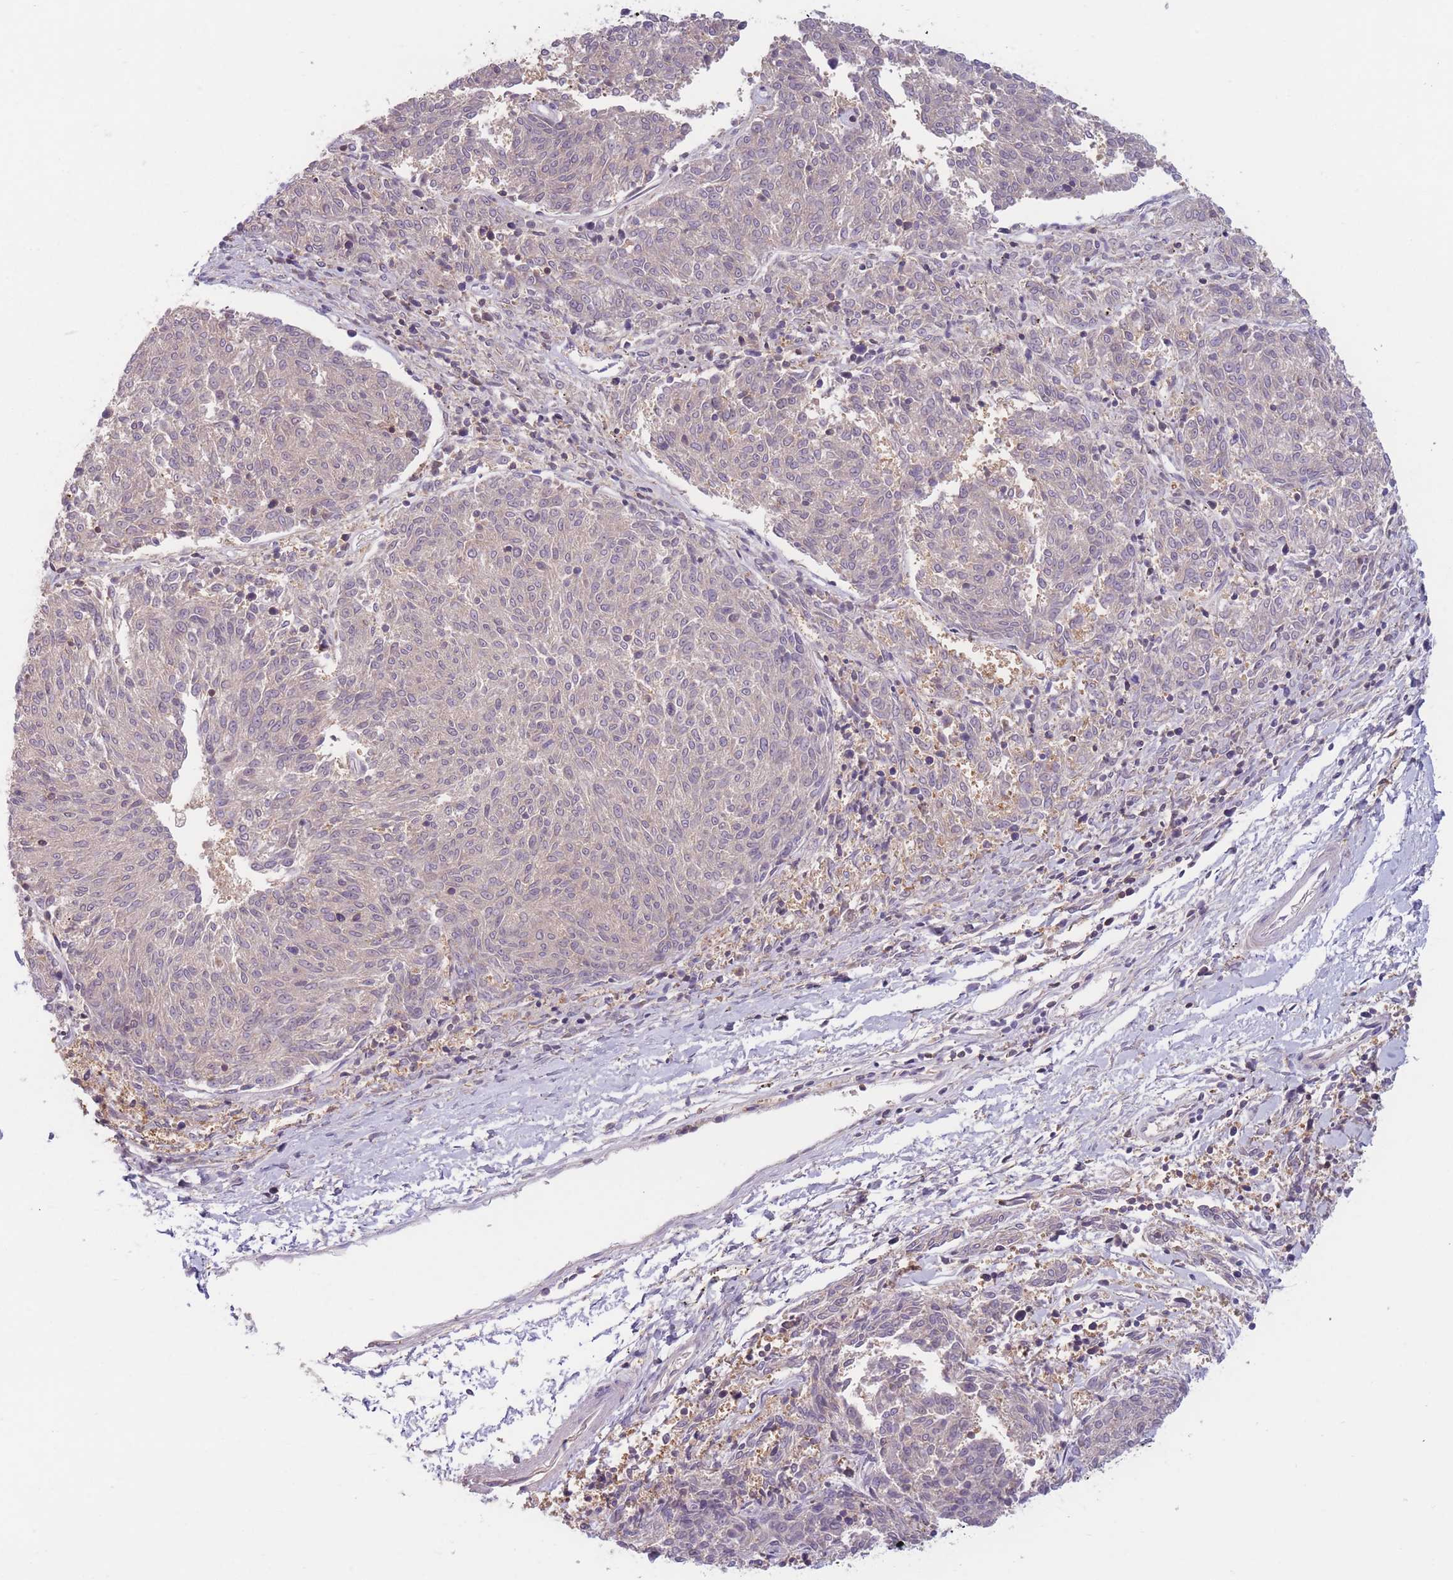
{"staining": {"intensity": "negative", "quantity": "none", "location": "none"}, "tissue": "melanoma", "cell_type": "Tumor cells", "image_type": "cancer", "snomed": [{"axis": "morphology", "description": "Malignant melanoma, NOS"}, {"axis": "topography", "description": "Skin"}], "caption": "Immunohistochemistry (IHC) of human melanoma reveals no positivity in tumor cells. Brightfield microscopy of IHC stained with DAB (3,3'-diaminobenzidine) (brown) and hematoxylin (blue), captured at high magnification.", "gene": "ST3GAL4", "patient": {"sex": "female", "age": 72}}